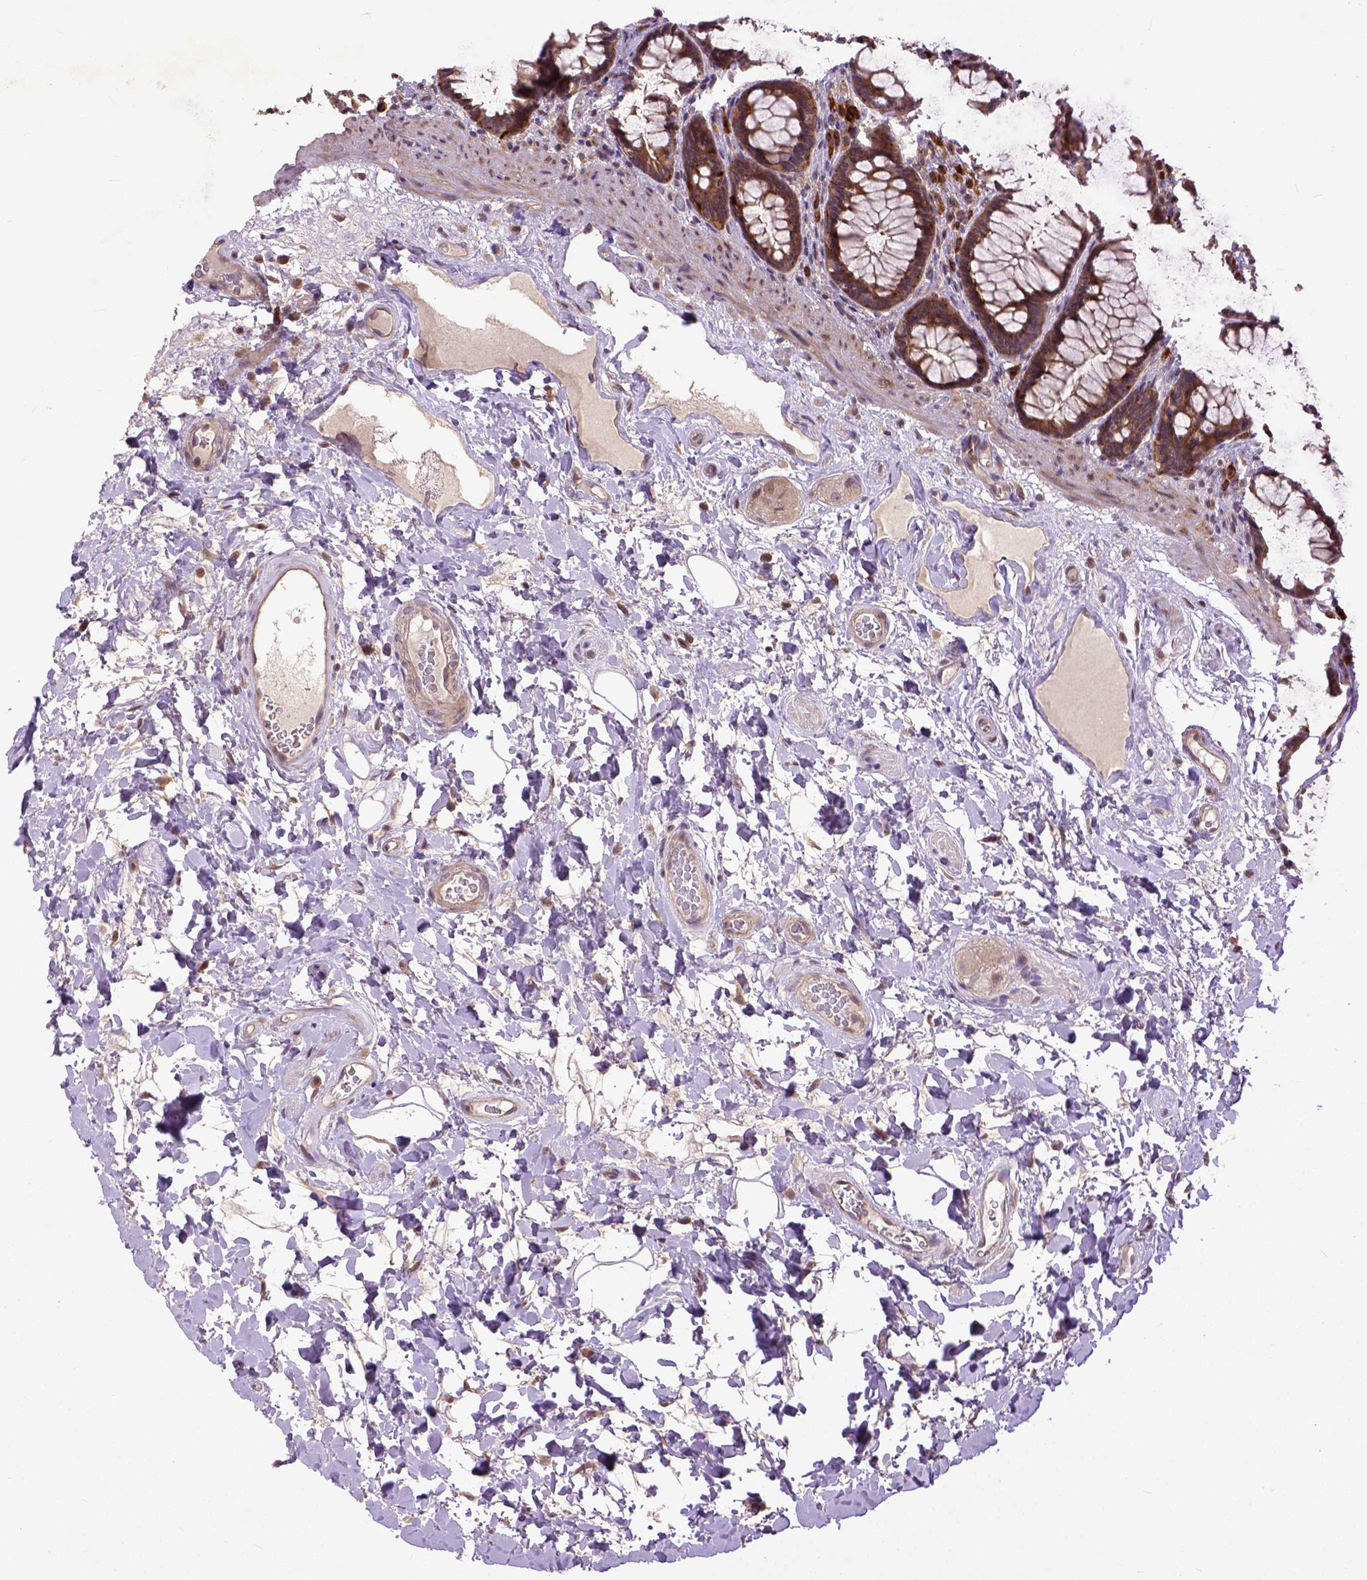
{"staining": {"intensity": "moderate", "quantity": ">75%", "location": "cytoplasmic/membranous"}, "tissue": "rectum", "cell_type": "Glandular cells", "image_type": "normal", "snomed": [{"axis": "morphology", "description": "Normal tissue, NOS"}, {"axis": "topography", "description": "Rectum"}], "caption": "A brown stain highlights moderate cytoplasmic/membranous positivity of a protein in glandular cells of normal rectum. (DAB (3,3'-diaminobenzidine) IHC, brown staining for protein, blue staining for nuclei).", "gene": "CPNE1", "patient": {"sex": "male", "age": 72}}